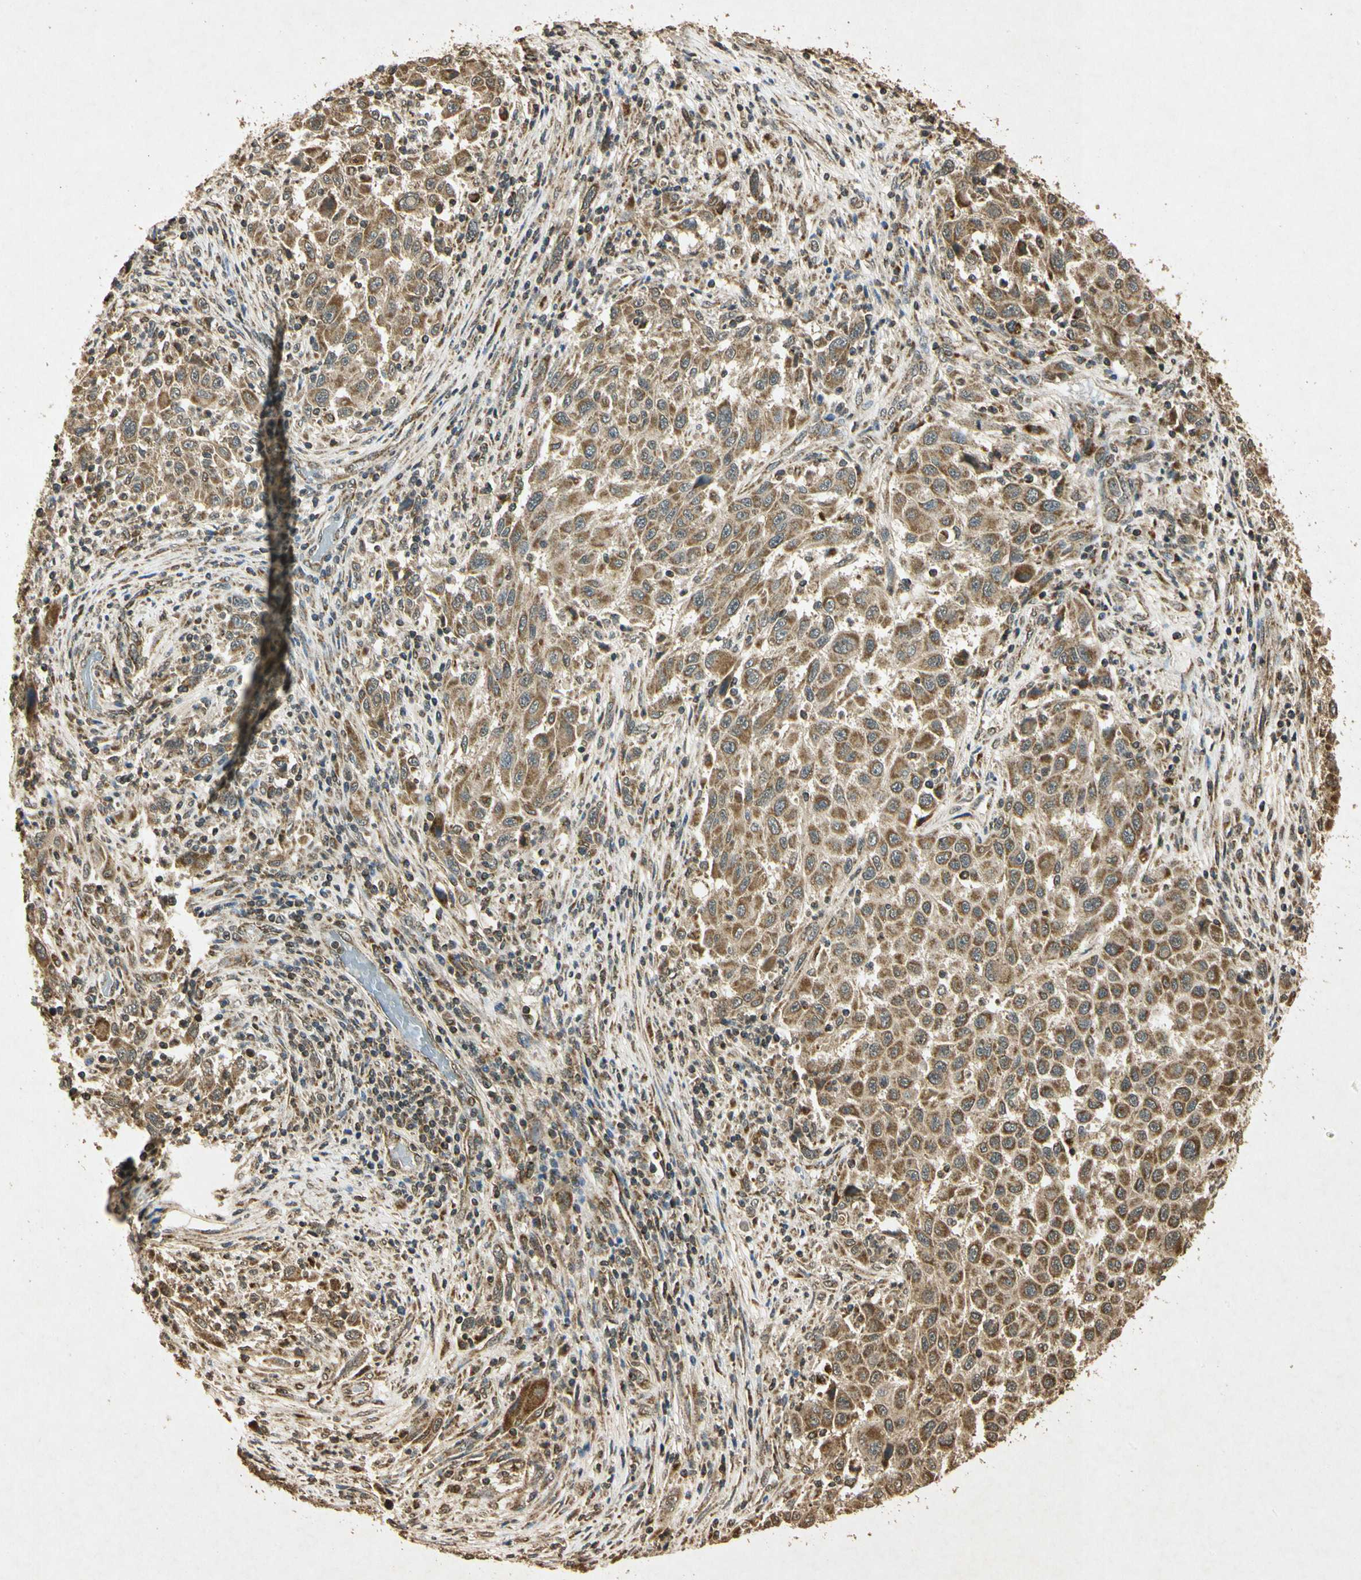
{"staining": {"intensity": "moderate", "quantity": ">75%", "location": "cytoplasmic/membranous"}, "tissue": "melanoma", "cell_type": "Tumor cells", "image_type": "cancer", "snomed": [{"axis": "morphology", "description": "Malignant melanoma, Metastatic site"}, {"axis": "topography", "description": "Lymph node"}], "caption": "DAB immunohistochemical staining of human melanoma exhibits moderate cytoplasmic/membranous protein positivity in about >75% of tumor cells.", "gene": "PRDX3", "patient": {"sex": "male", "age": 61}}